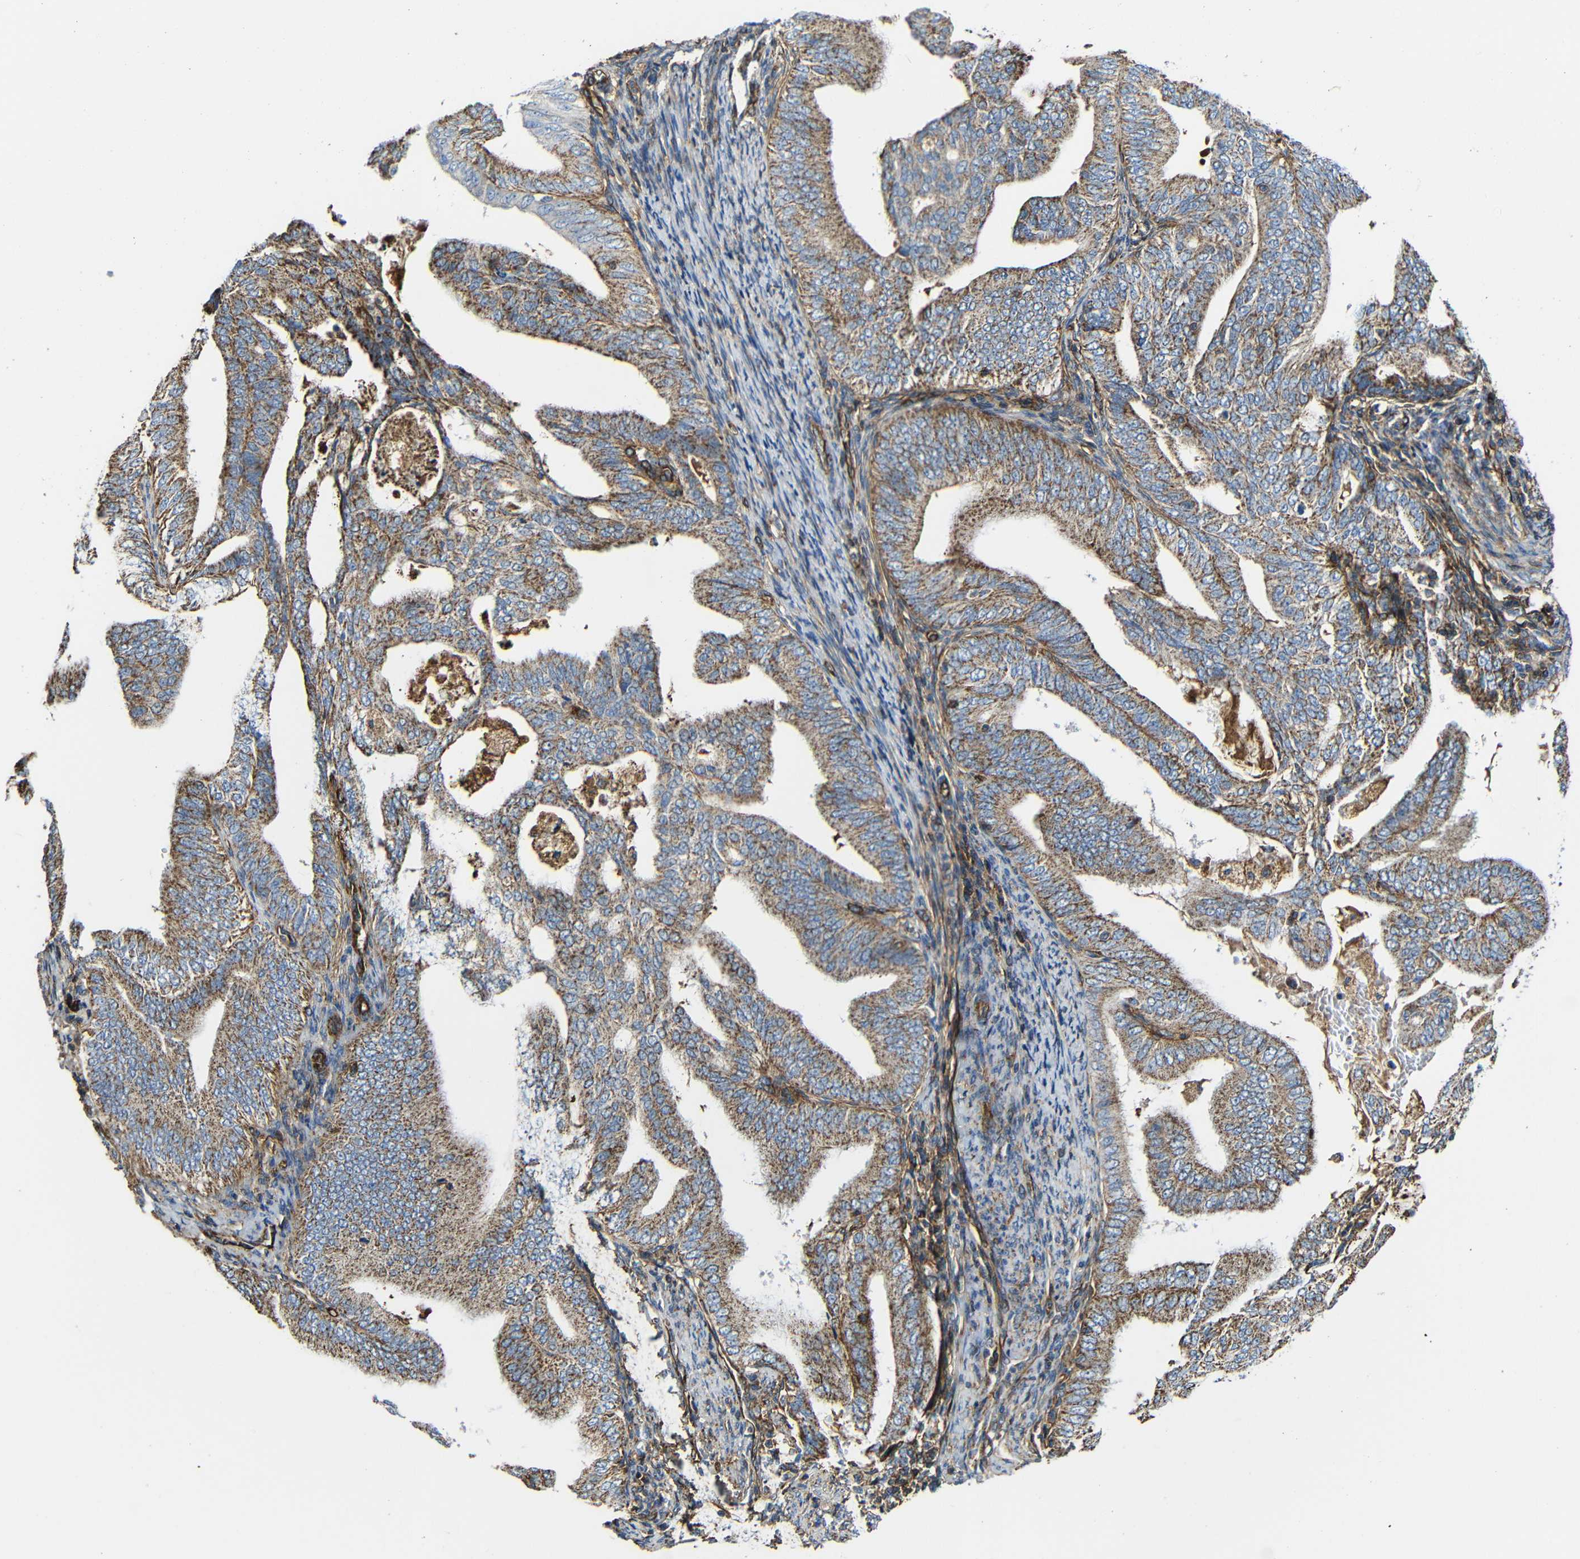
{"staining": {"intensity": "moderate", "quantity": ">75%", "location": "cytoplasmic/membranous"}, "tissue": "endometrial cancer", "cell_type": "Tumor cells", "image_type": "cancer", "snomed": [{"axis": "morphology", "description": "Adenocarcinoma, NOS"}, {"axis": "topography", "description": "Endometrium"}], "caption": "Adenocarcinoma (endometrial) was stained to show a protein in brown. There is medium levels of moderate cytoplasmic/membranous expression in approximately >75% of tumor cells. (DAB (3,3'-diaminobenzidine) IHC, brown staining for protein, blue staining for nuclei).", "gene": "IGSF10", "patient": {"sex": "female", "age": 58}}